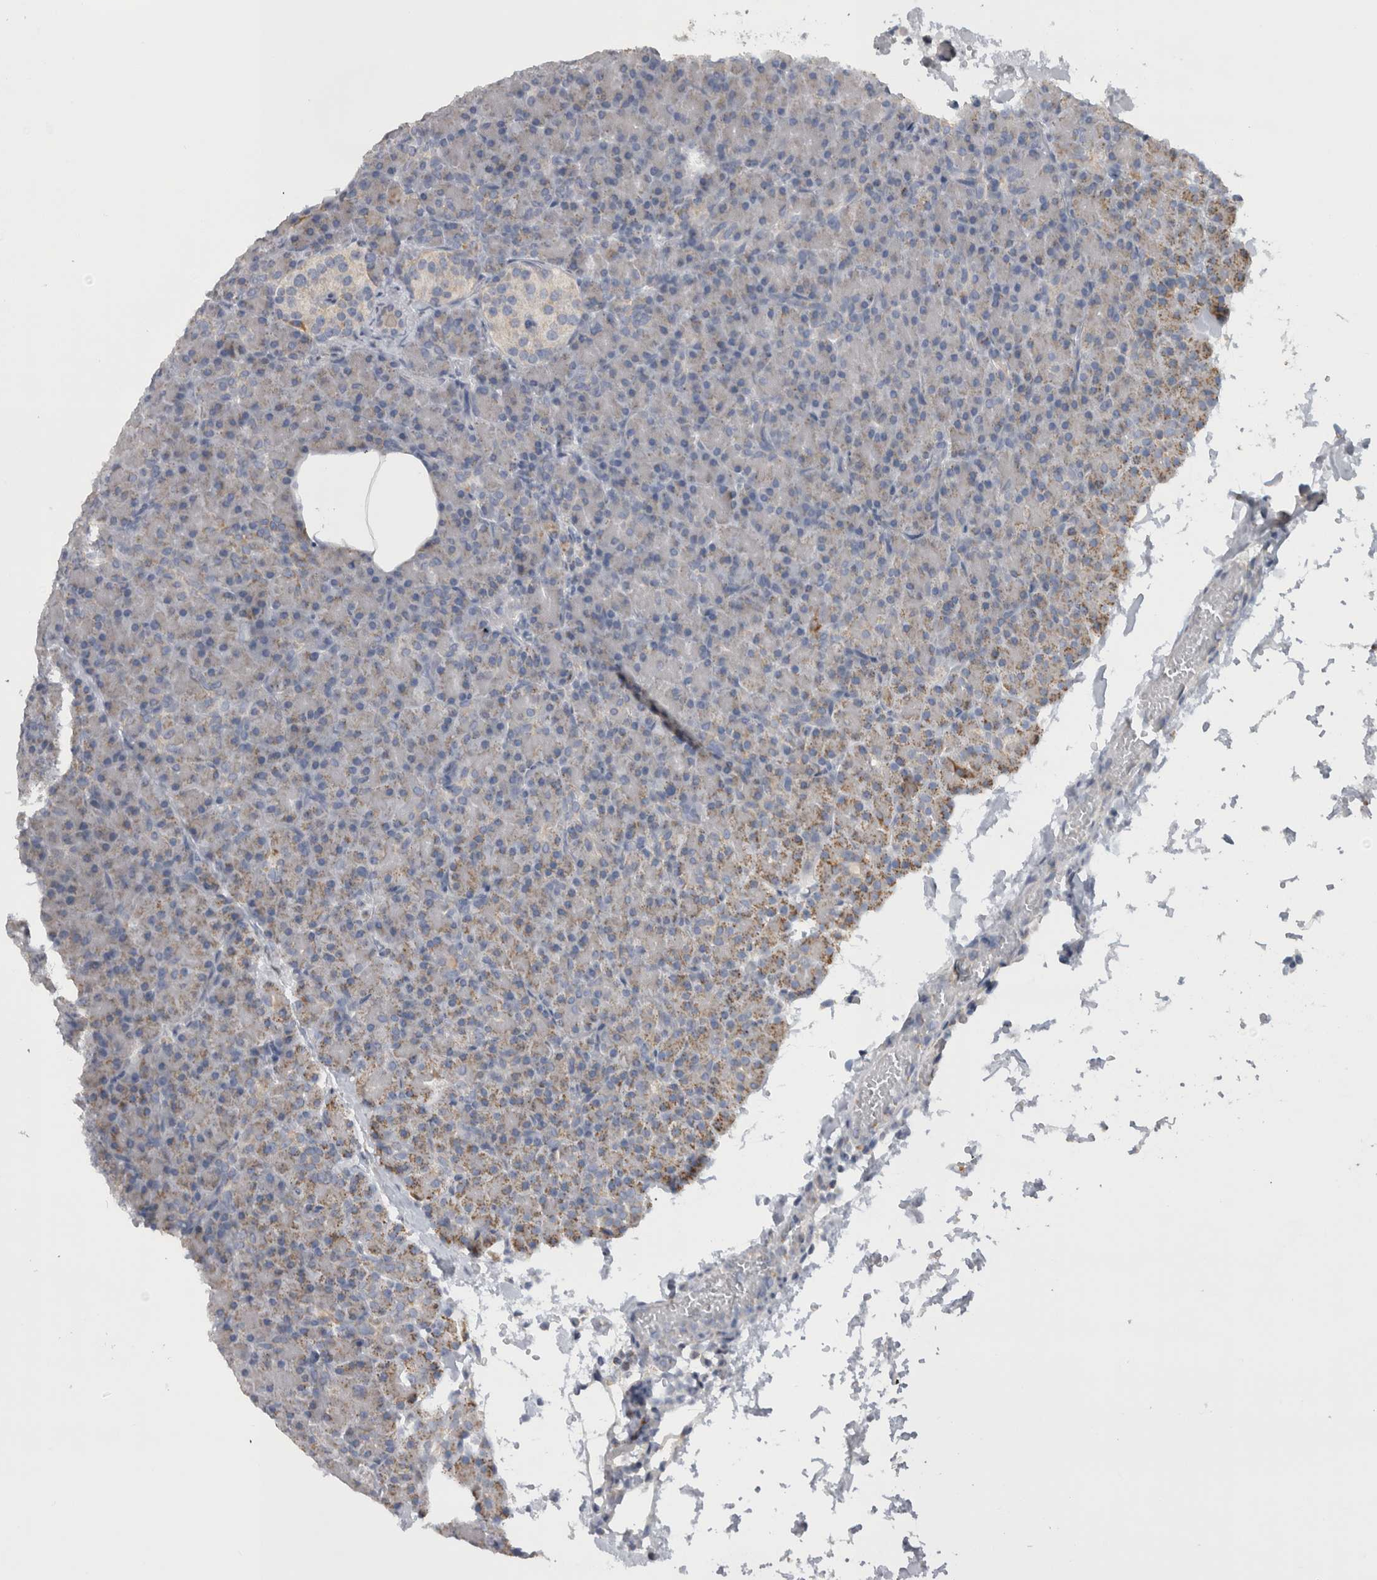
{"staining": {"intensity": "weak", "quantity": "<25%", "location": "cytoplasmic/membranous"}, "tissue": "pancreas", "cell_type": "Exocrine glandular cells", "image_type": "normal", "snomed": [{"axis": "morphology", "description": "Normal tissue, NOS"}, {"axis": "topography", "description": "Pancreas"}], "caption": "Exocrine glandular cells show no significant protein expression in normal pancreas. (DAB immunohistochemistry, high magnification).", "gene": "DHRS4", "patient": {"sex": "female", "age": 43}}